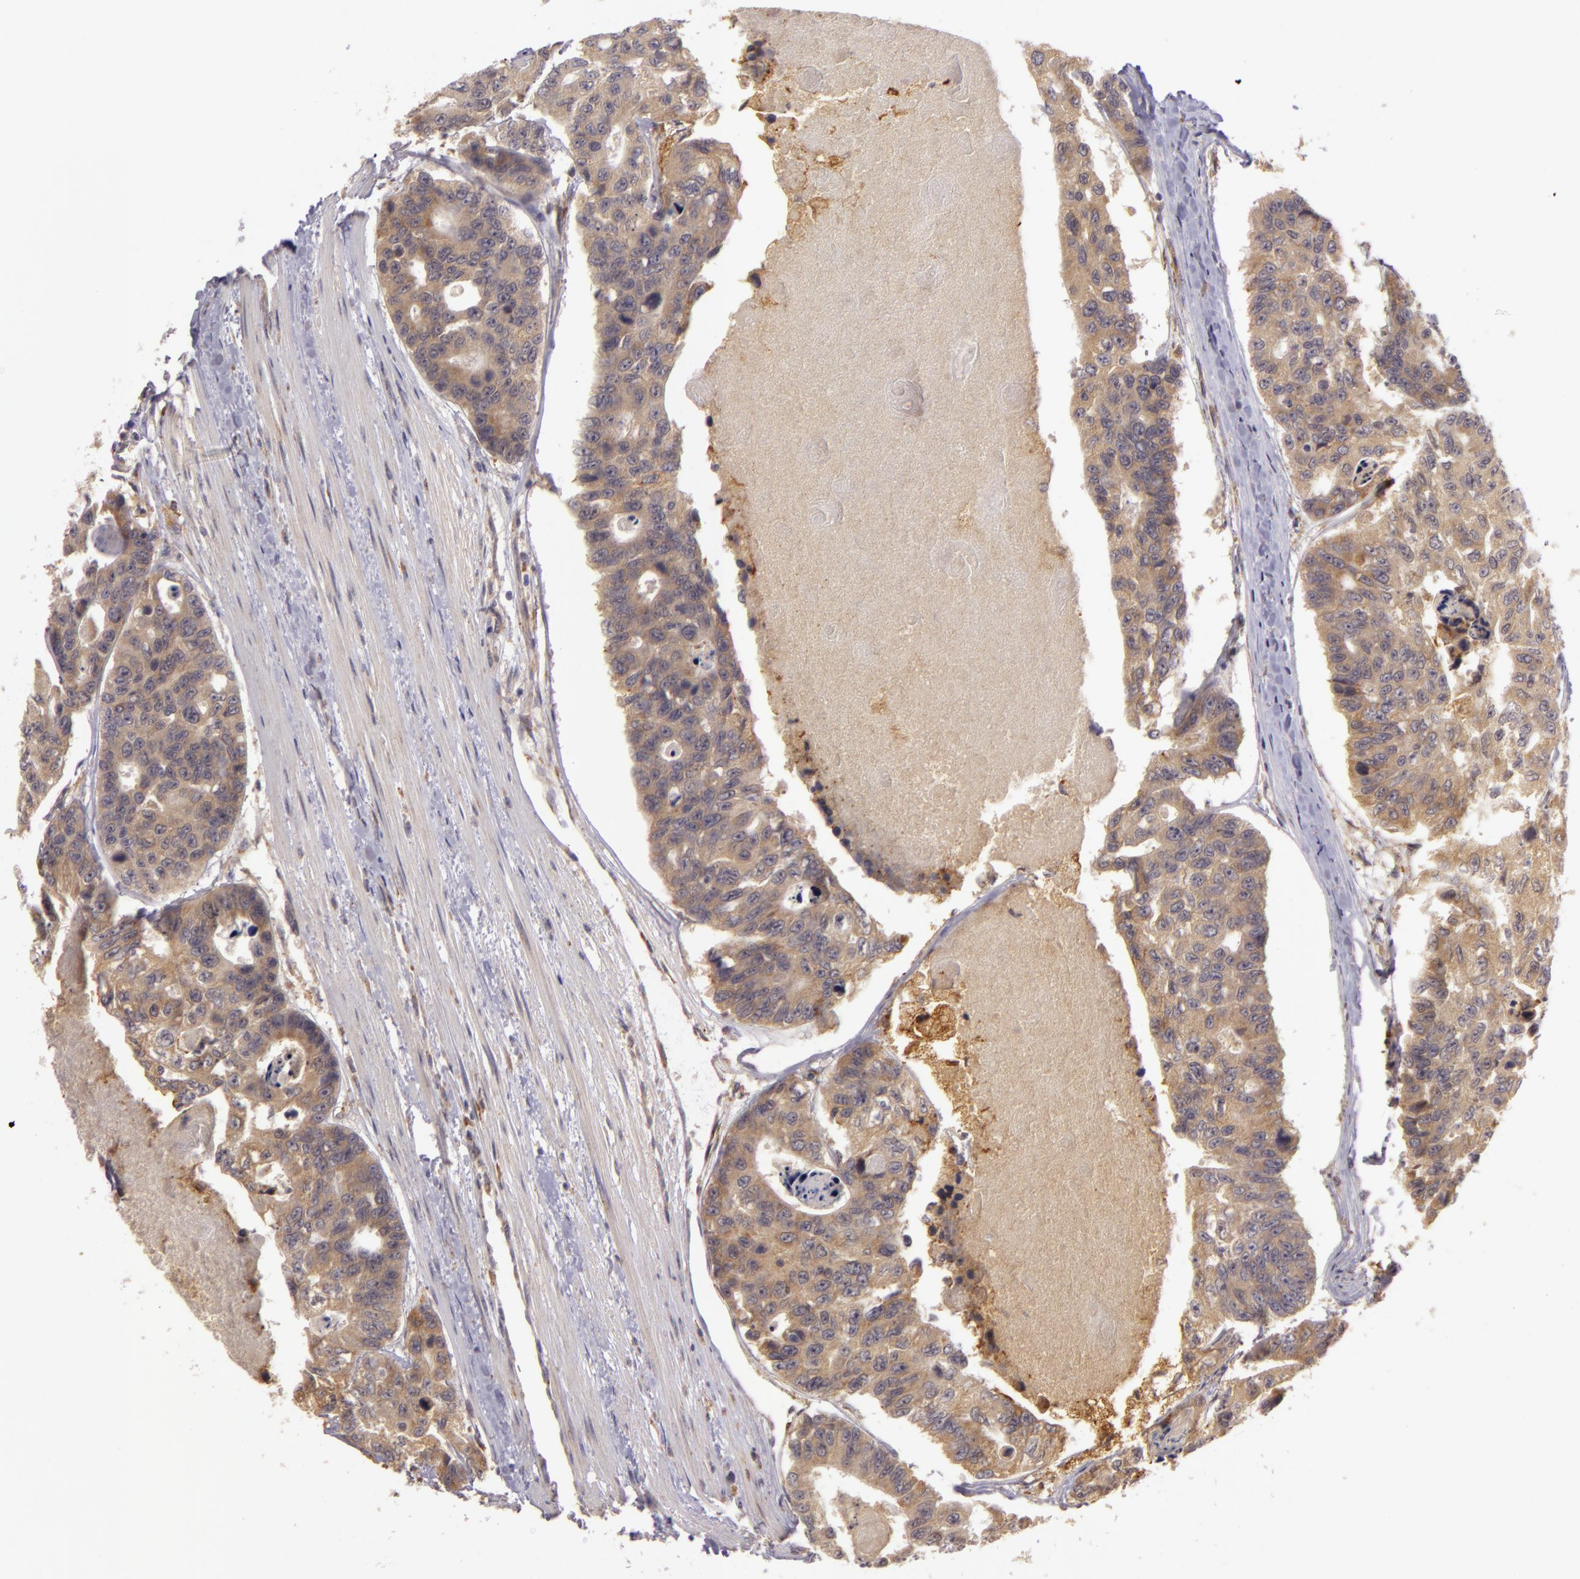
{"staining": {"intensity": "weak", "quantity": ">75%", "location": "cytoplasmic/membranous"}, "tissue": "colorectal cancer", "cell_type": "Tumor cells", "image_type": "cancer", "snomed": [{"axis": "morphology", "description": "Adenocarcinoma, NOS"}, {"axis": "topography", "description": "Colon"}], "caption": "Adenocarcinoma (colorectal) was stained to show a protein in brown. There is low levels of weak cytoplasmic/membranous positivity in approximately >75% of tumor cells.", "gene": "PPP1R3F", "patient": {"sex": "female", "age": 86}}